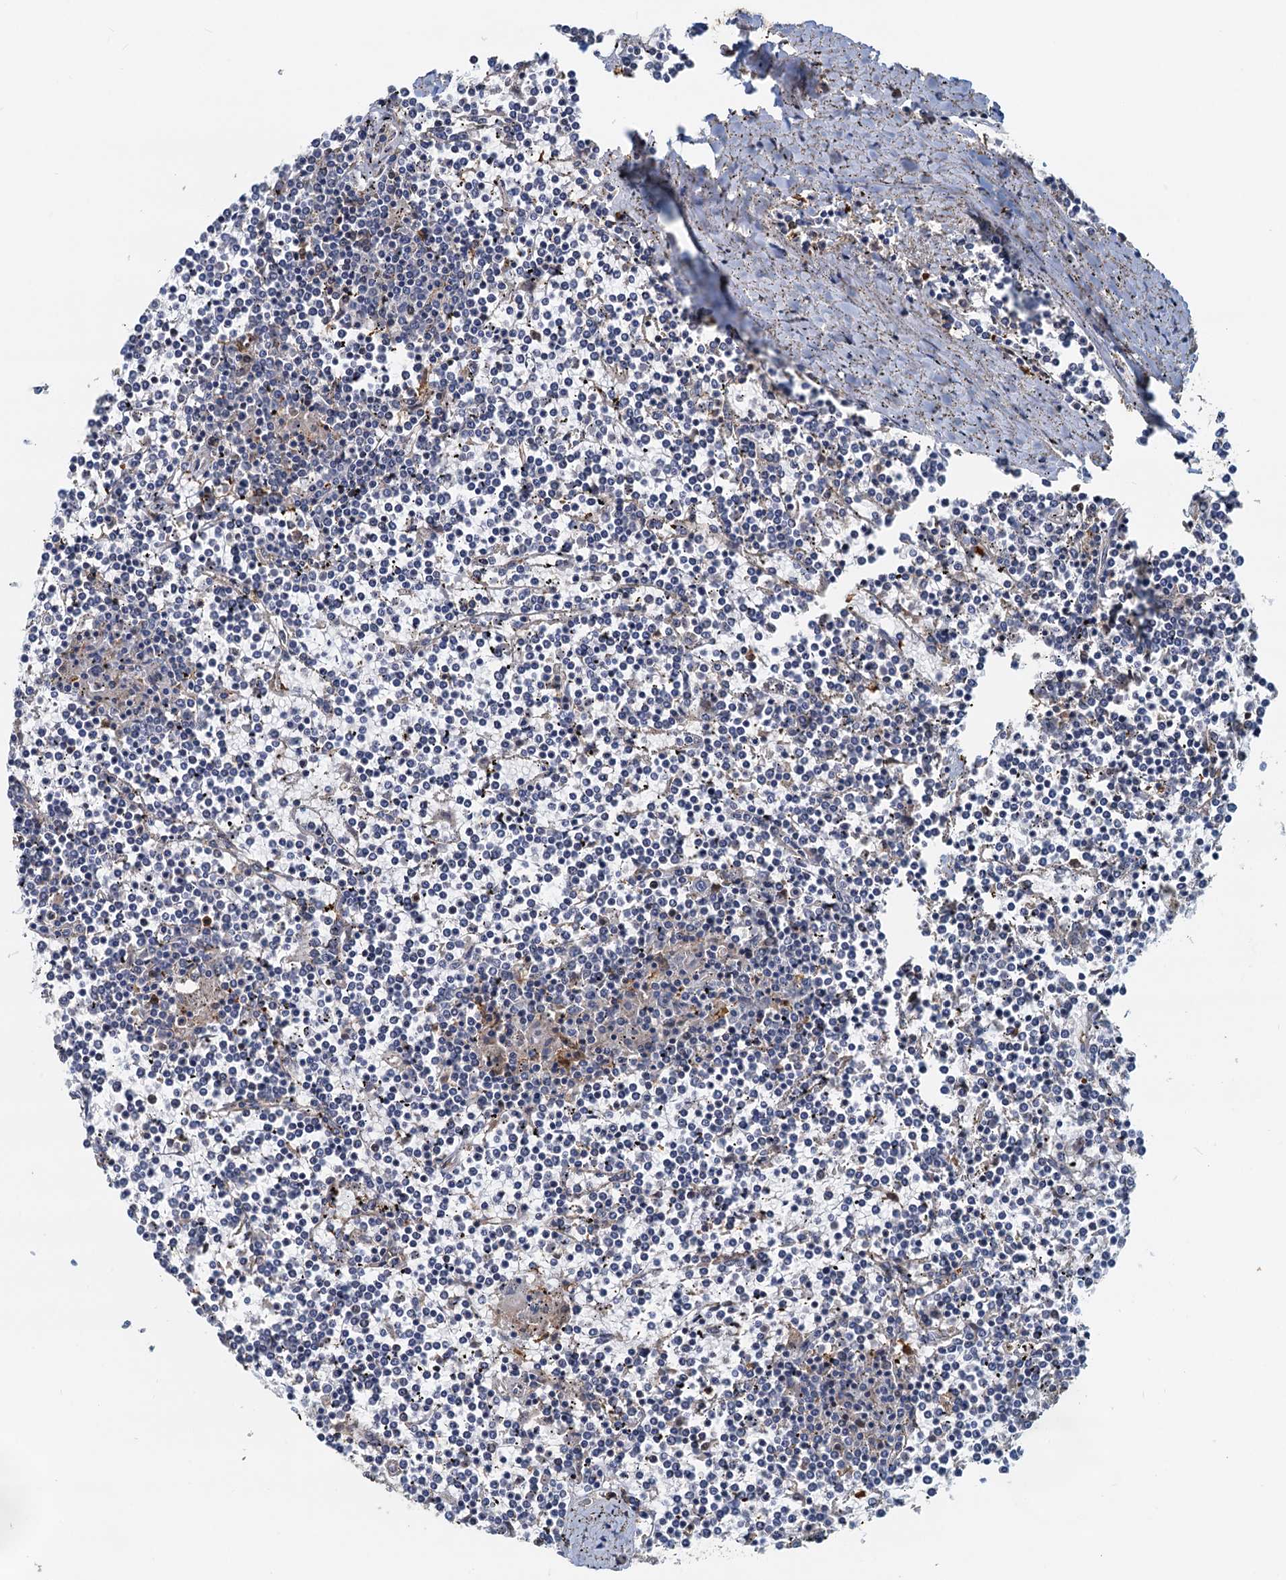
{"staining": {"intensity": "negative", "quantity": "none", "location": "none"}, "tissue": "lymphoma", "cell_type": "Tumor cells", "image_type": "cancer", "snomed": [{"axis": "morphology", "description": "Malignant lymphoma, non-Hodgkin's type, Low grade"}, {"axis": "topography", "description": "Spleen"}], "caption": "DAB immunohistochemical staining of human lymphoma reveals no significant expression in tumor cells.", "gene": "SPINDOC", "patient": {"sex": "female", "age": 19}}